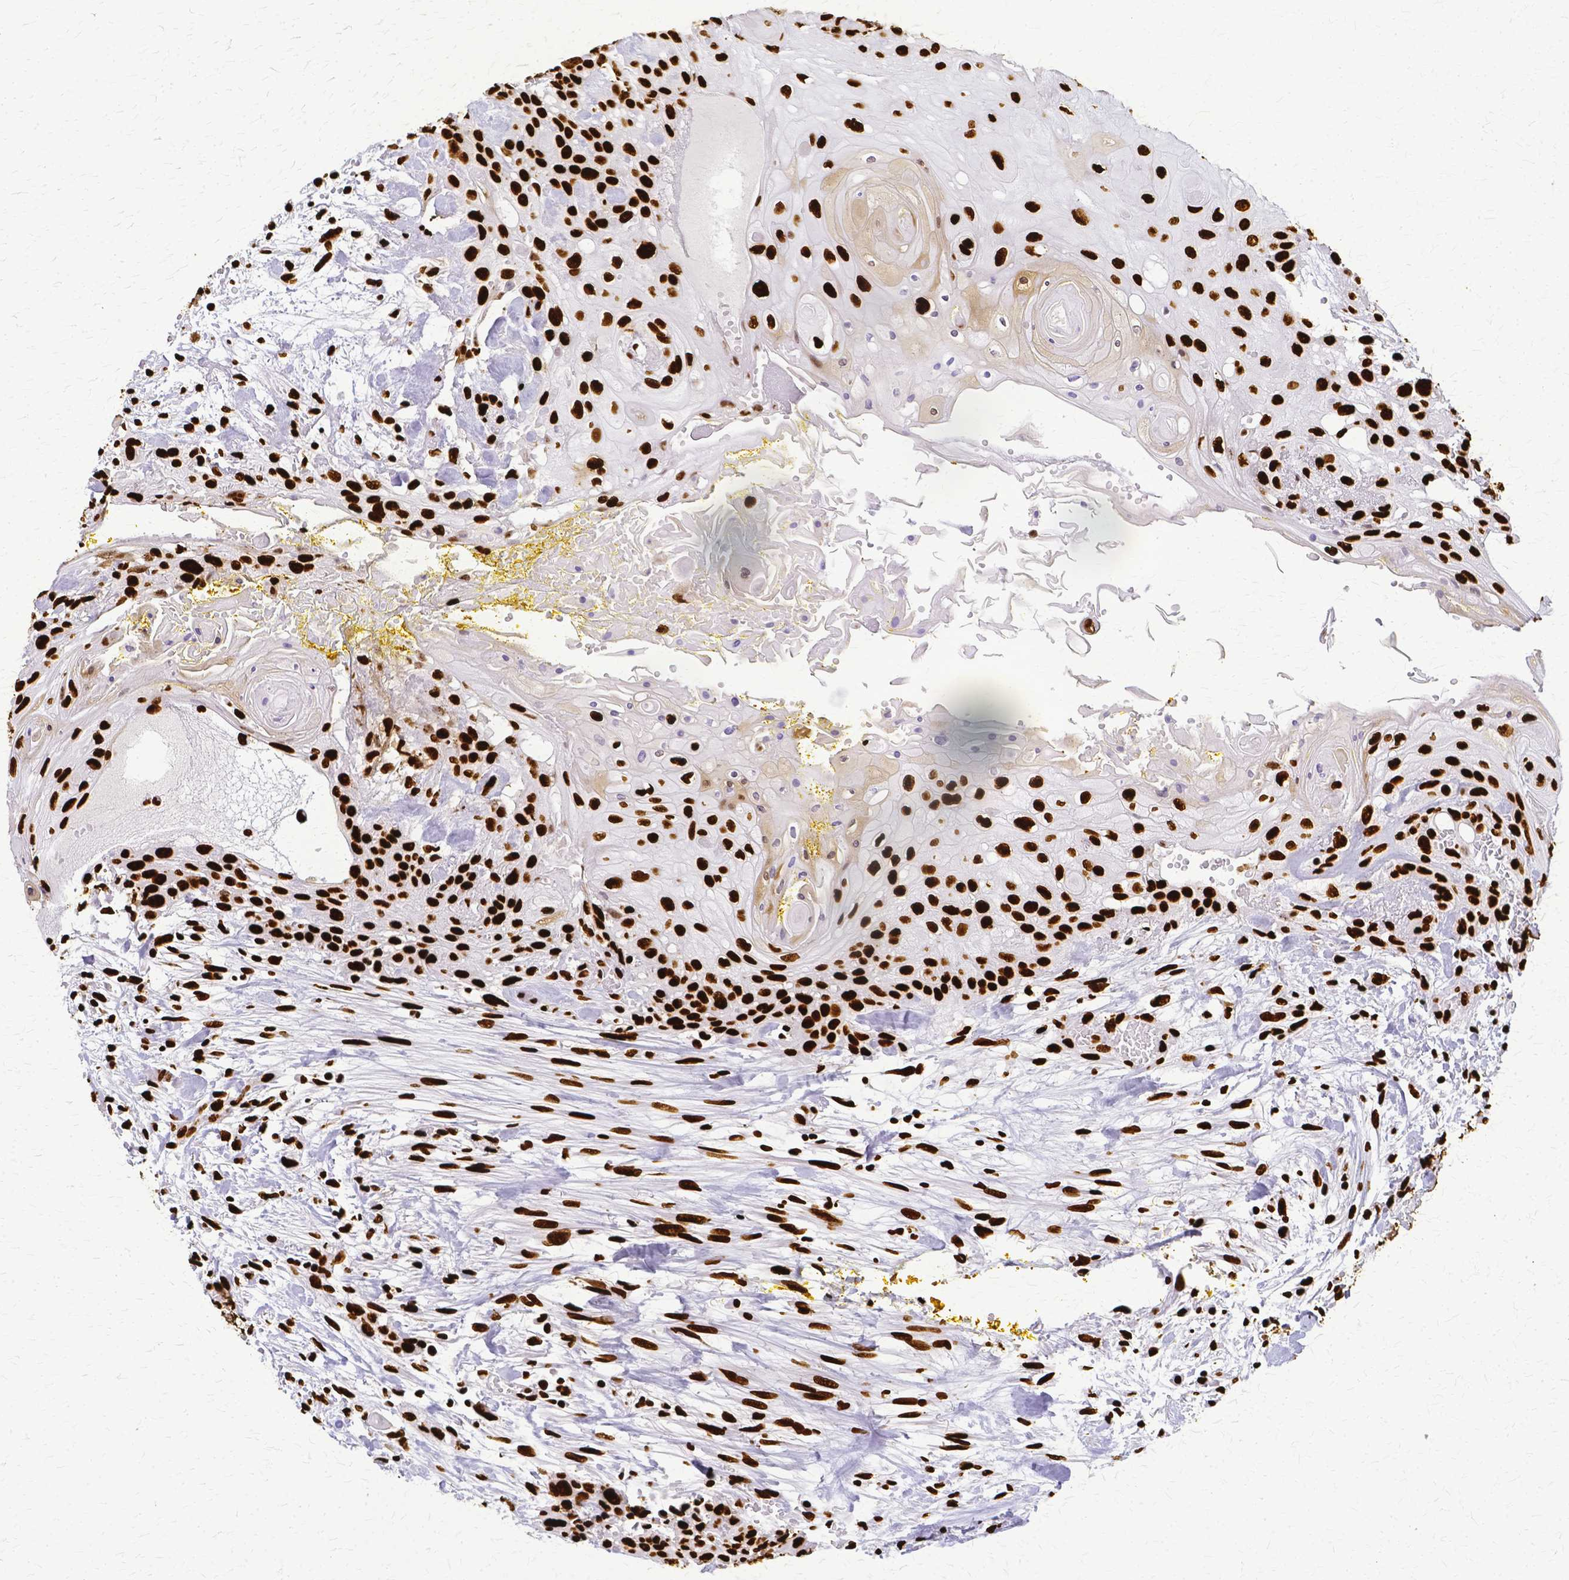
{"staining": {"intensity": "strong", "quantity": ">75%", "location": "nuclear"}, "tissue": "head and neck cancer", "cell_type": "Tumor cells", "image_type": "cancer", "snomed": [{"axis": "morphology", "description": "Squamous cell carcinoma, NOS"}, {"axis": "topography", "description": "Head-Neck"}], "caption": "Head and neck cancer was stained to show a protein in brown. There is high levels of strong nuclear positivity in approximately >75% of tumor cells. (IHC, brightfield microscopy, high magnification).", "gene": "SFPQ", "patient": {"sex": "female", "age": 43}}